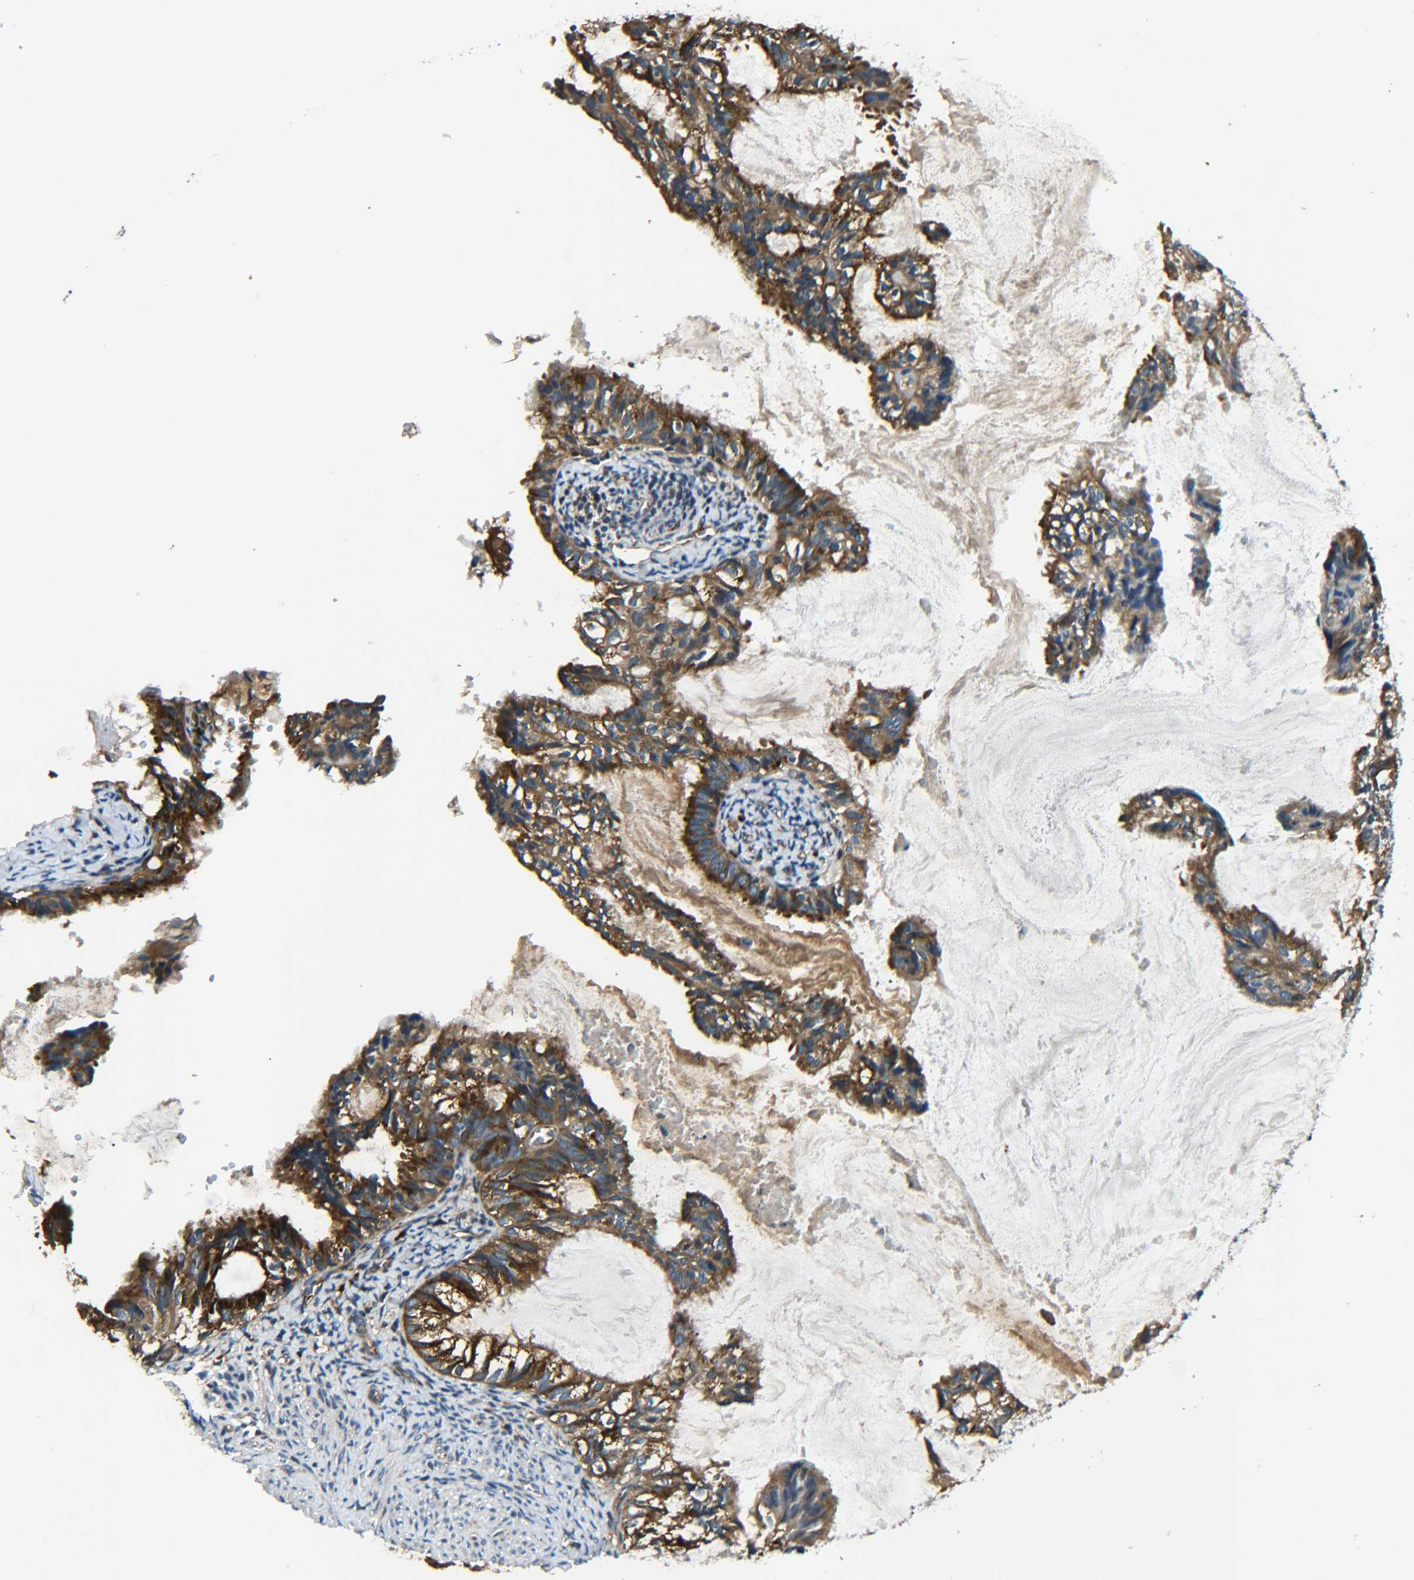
{"staining": {"intensity": "moderate", "quantity": ">75%", "location": "cytoplasmic/membranous"}, "tissue": "cervical cancer", "cell_type": "Tumor cells", "image_type": "cancer", "snomed": [{"axis": "morphology", "description": "Normal tissue, NOS"}, {"axis": "morphology", "description": "Adenocarcinoma, NOS"}, {"axis": "topography", "description": "Cervix"}, {"axis": "topography", "description": "Endometrium"}], "caption": "Protein staining of cervical cancer (adenocarcinoma) tissue displays moderate cytoplasmic/membranous staining in approximately >75% of tumor cells.", "gene": "RAB1B", "patient": {"sex": "female", "age": 86}}